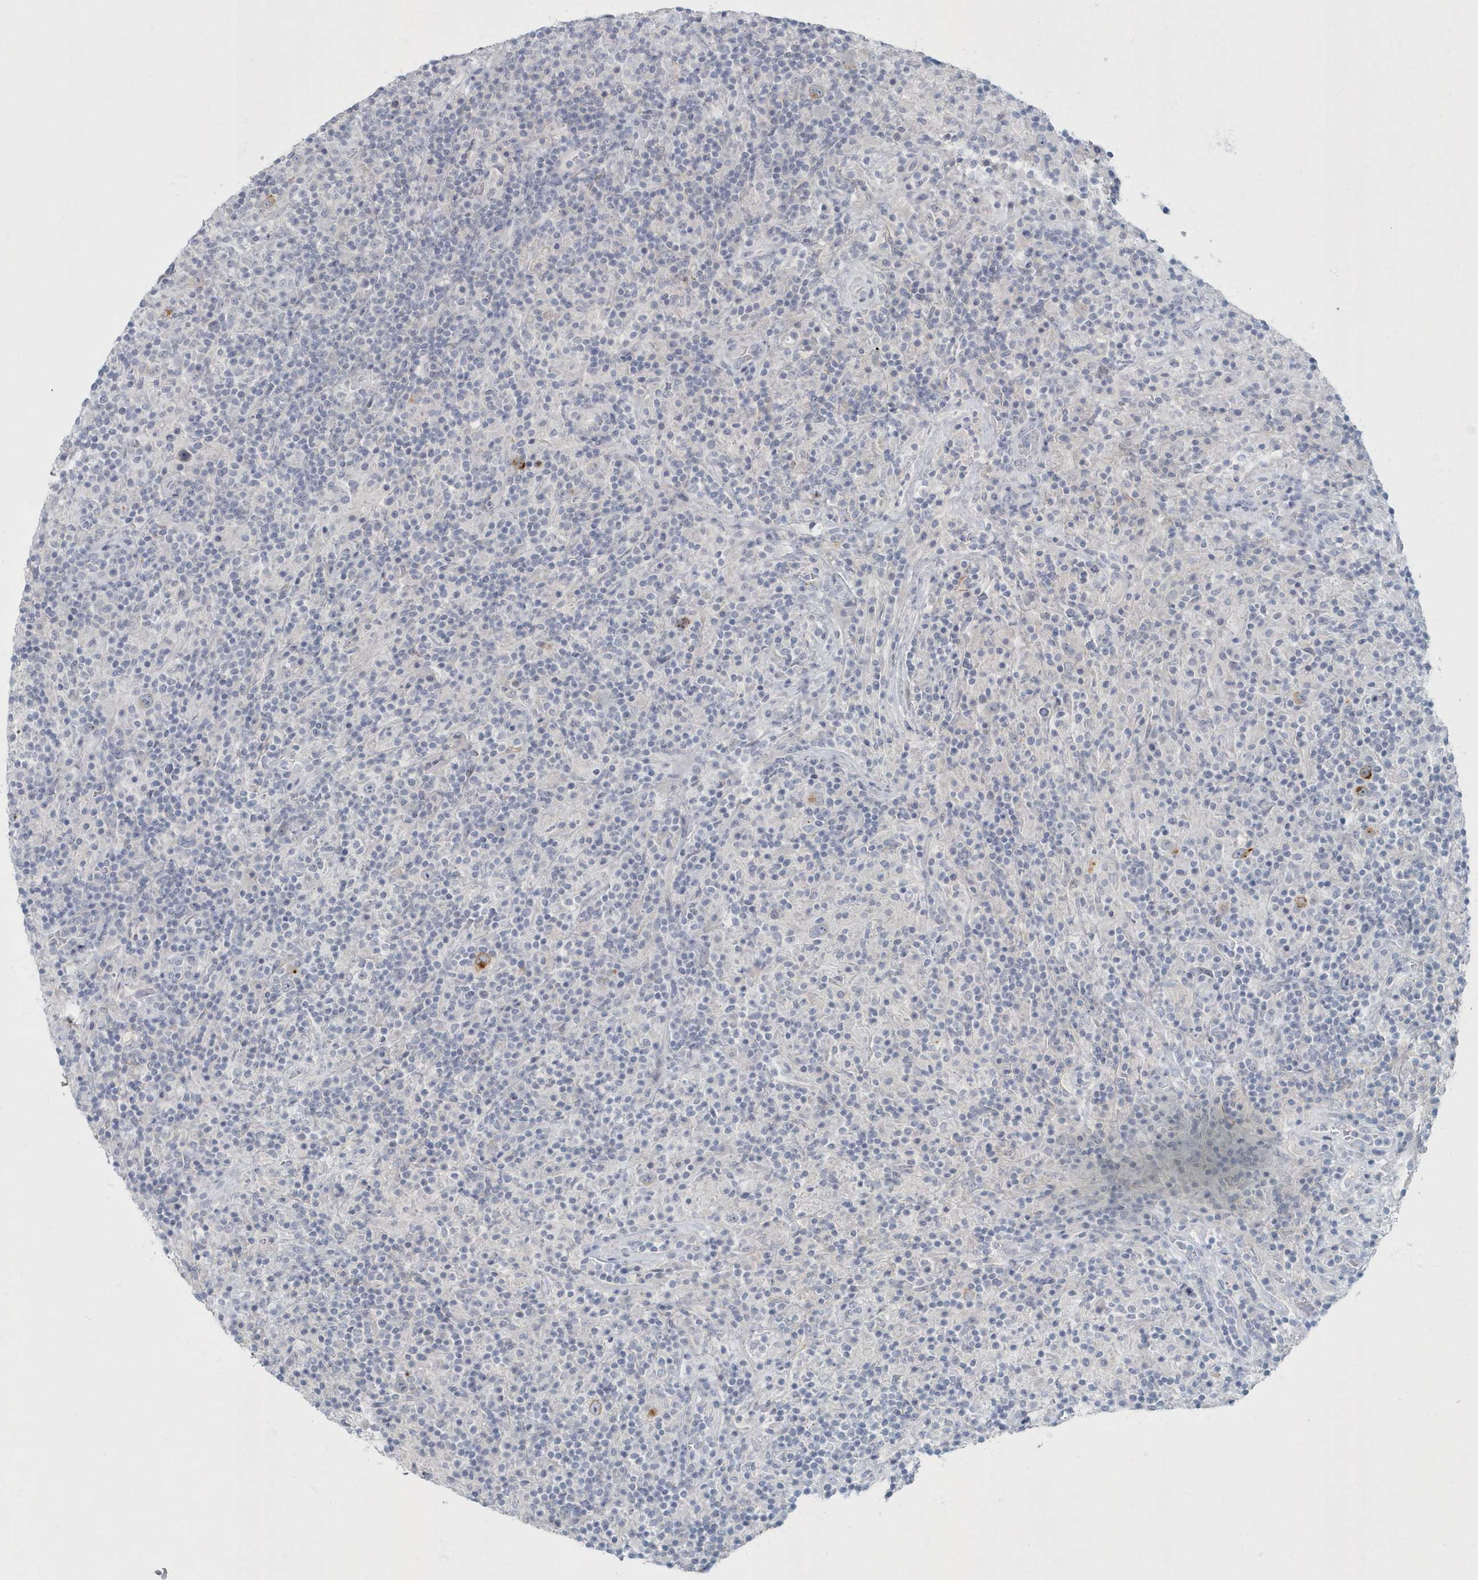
{"staining": {"intensity": "weak", "quantity": "<25%", "location": "cytoplasmic/membranous"}, "tissue": "lymphoma", "cell_type": "Tumor cells", "image_type": "cancer", "snomed": [{"axis": "morphology", "description": "Hodgkin's disease, NOS"}, {"axis": "topography", "description": "Lymph node"}], "caption": "This micrograph is of lymphoma stained with IHC to label a protein in brown with the nuclei are counter-stained blue. There is no positivity in tumor cells.", "gene": "MYOT", "patient": {"sex": "male", "age": 70}}